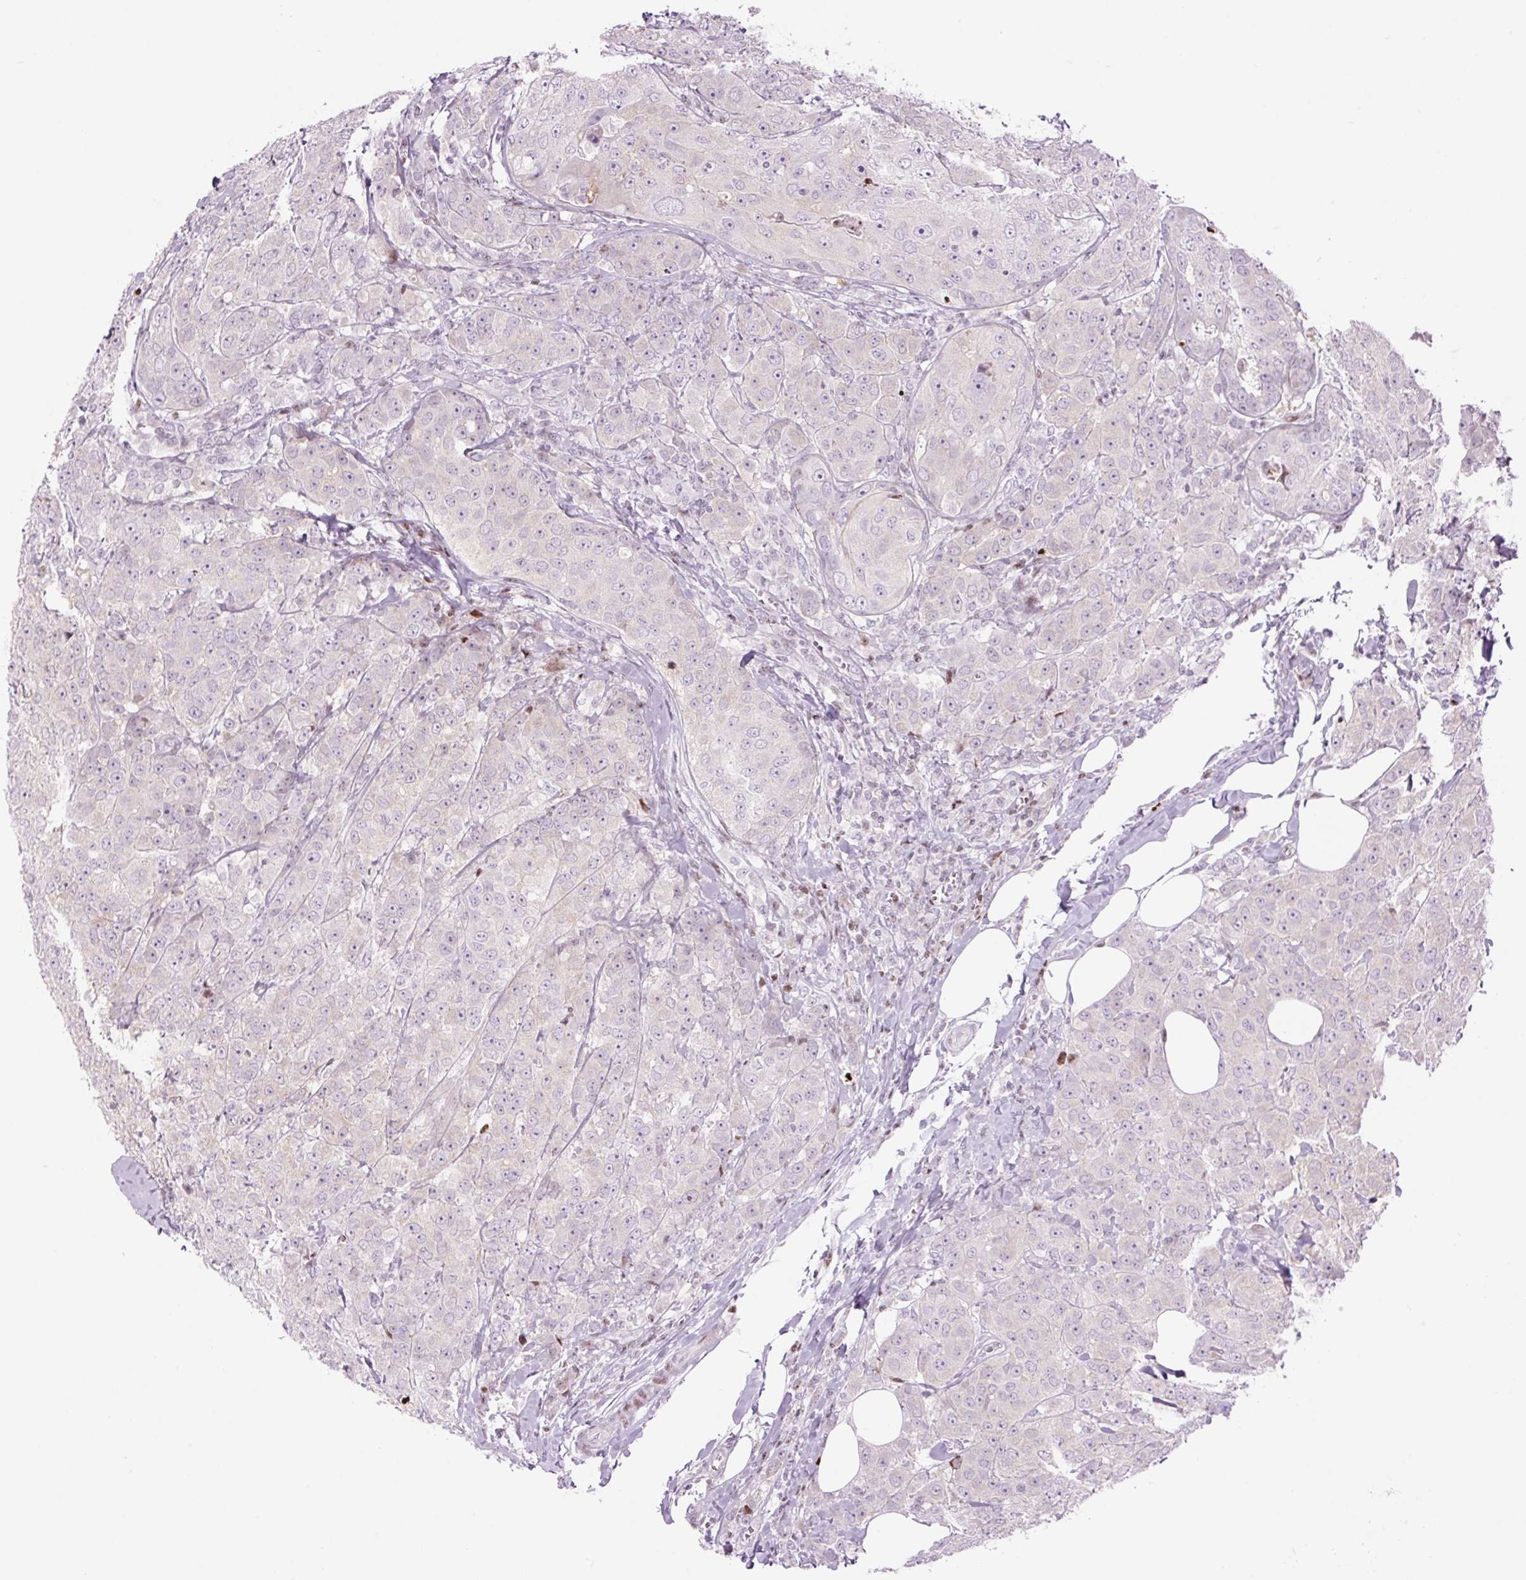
{"staining": {"intensity": "negative", "quantity": "none", "location": "none"}, "tissue": "breast cancer", "cell_type": "Tumor cells", "image_type": "cancer", "snomed": [{"axis": "morphology", "description": "Duct carcinoma"}, {"axis": "topography", "description": "Breast"}], "caption": "Breast intraductal carcinoma was stained to show a protein in brown. There is no significant positivity in tumor cells.", "gene": "TMEM177", "patient": {"sex": "female", "age": 43}}